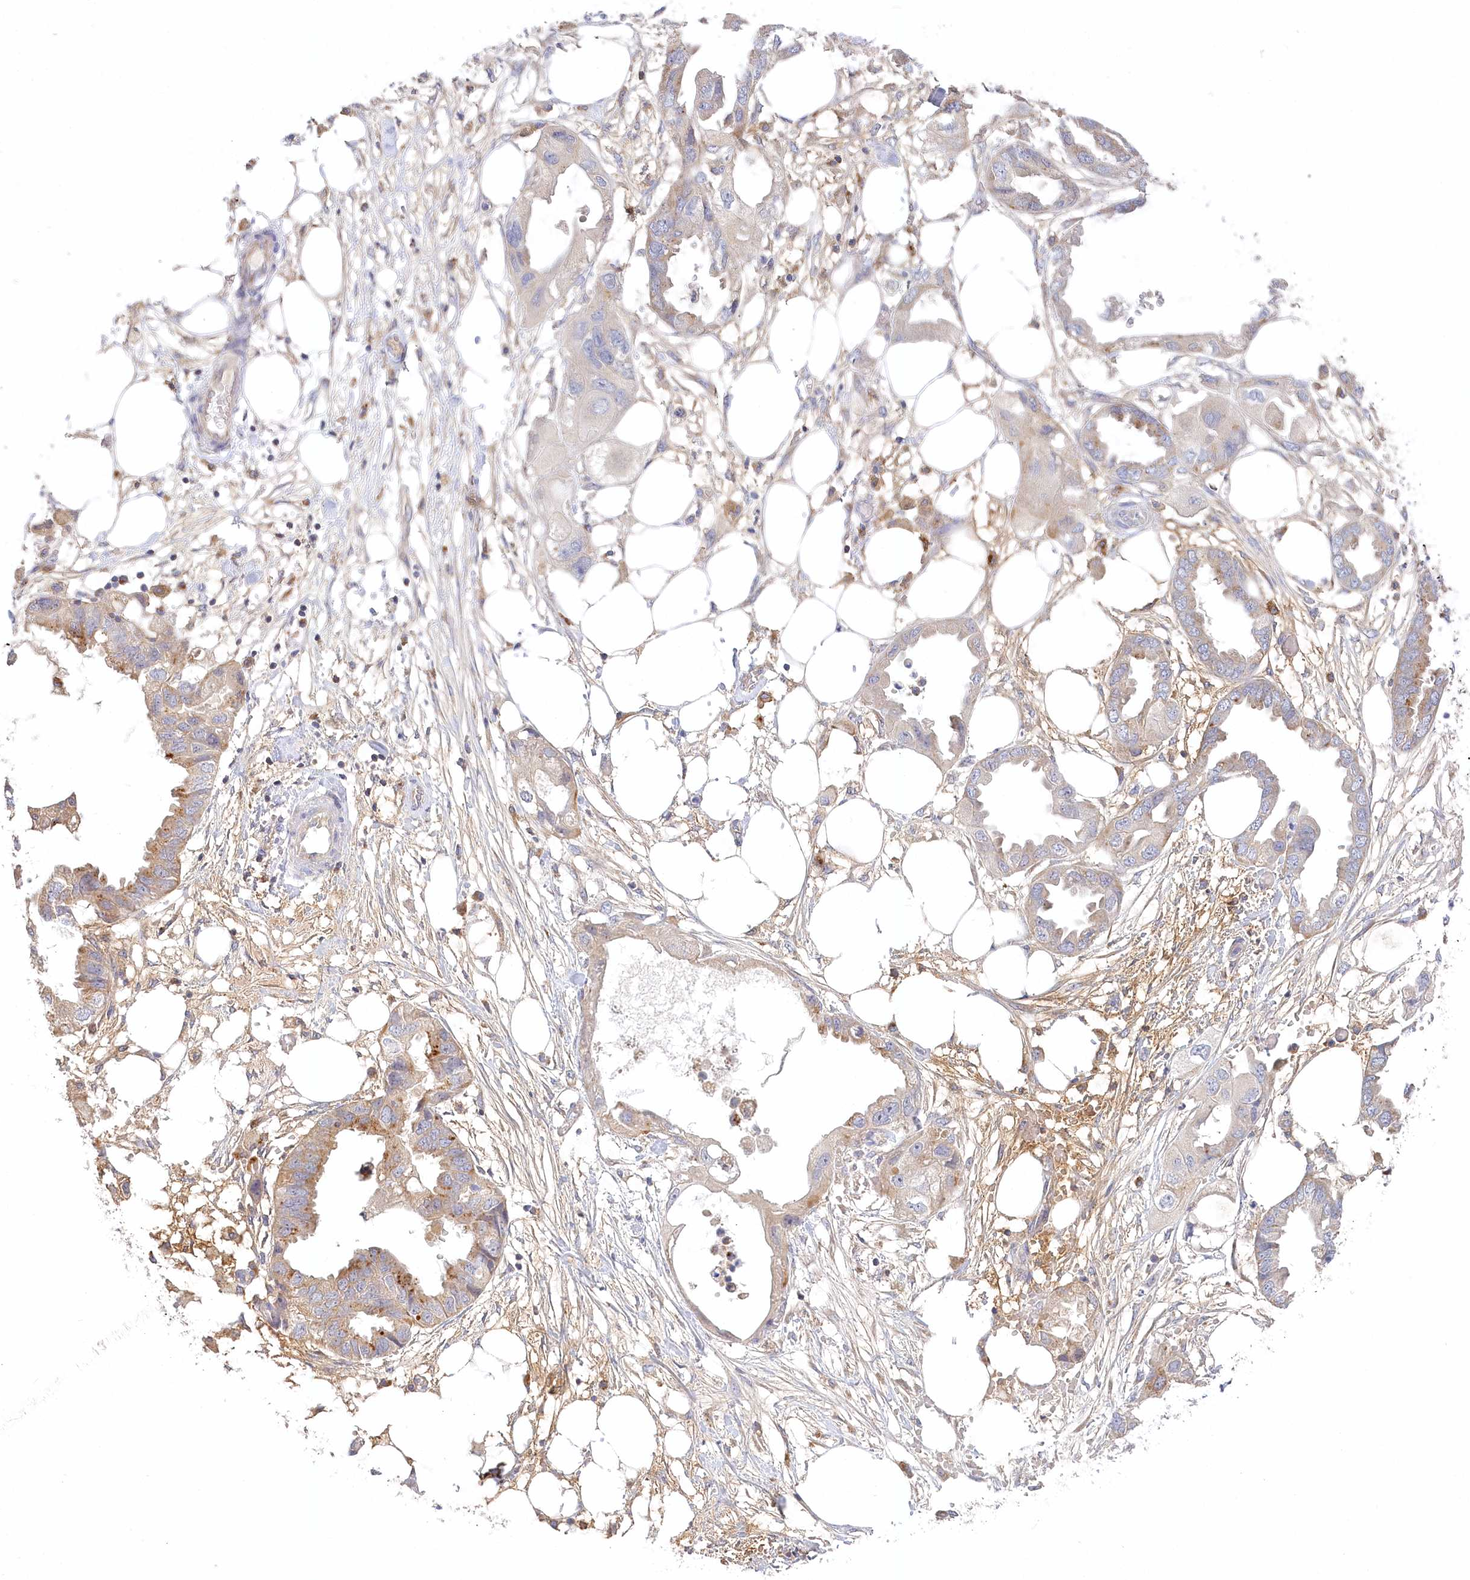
{"staining": {"intensity": "moderate", "quantity": "<25%", "location": "cytoplasmic/membranous"}, "tissue": "endometrial cancer", "cell_type": "Tumor cells", "image_type": "cancer", "snomed": [{"axis": "morphology", "description": "Adenocarcinoma, NOS"}, {"axis": "morphology", "description": "Adenocarcinoma, metastatic, NOS"}, {"axis": "topography", "description": "Adipose tissue"}, {"axis": "topography", "description": "Endometrium"}], "caption": "There is low levels of moderate cytoplasmic/membranous positivity in tumor cells of metastatic adenocarcinoma (endometrial), as demonstrated by immunohistochemical staining (brown color).", "gene": "VSIG1", "patient": {"sex": "female", "age": 67}}